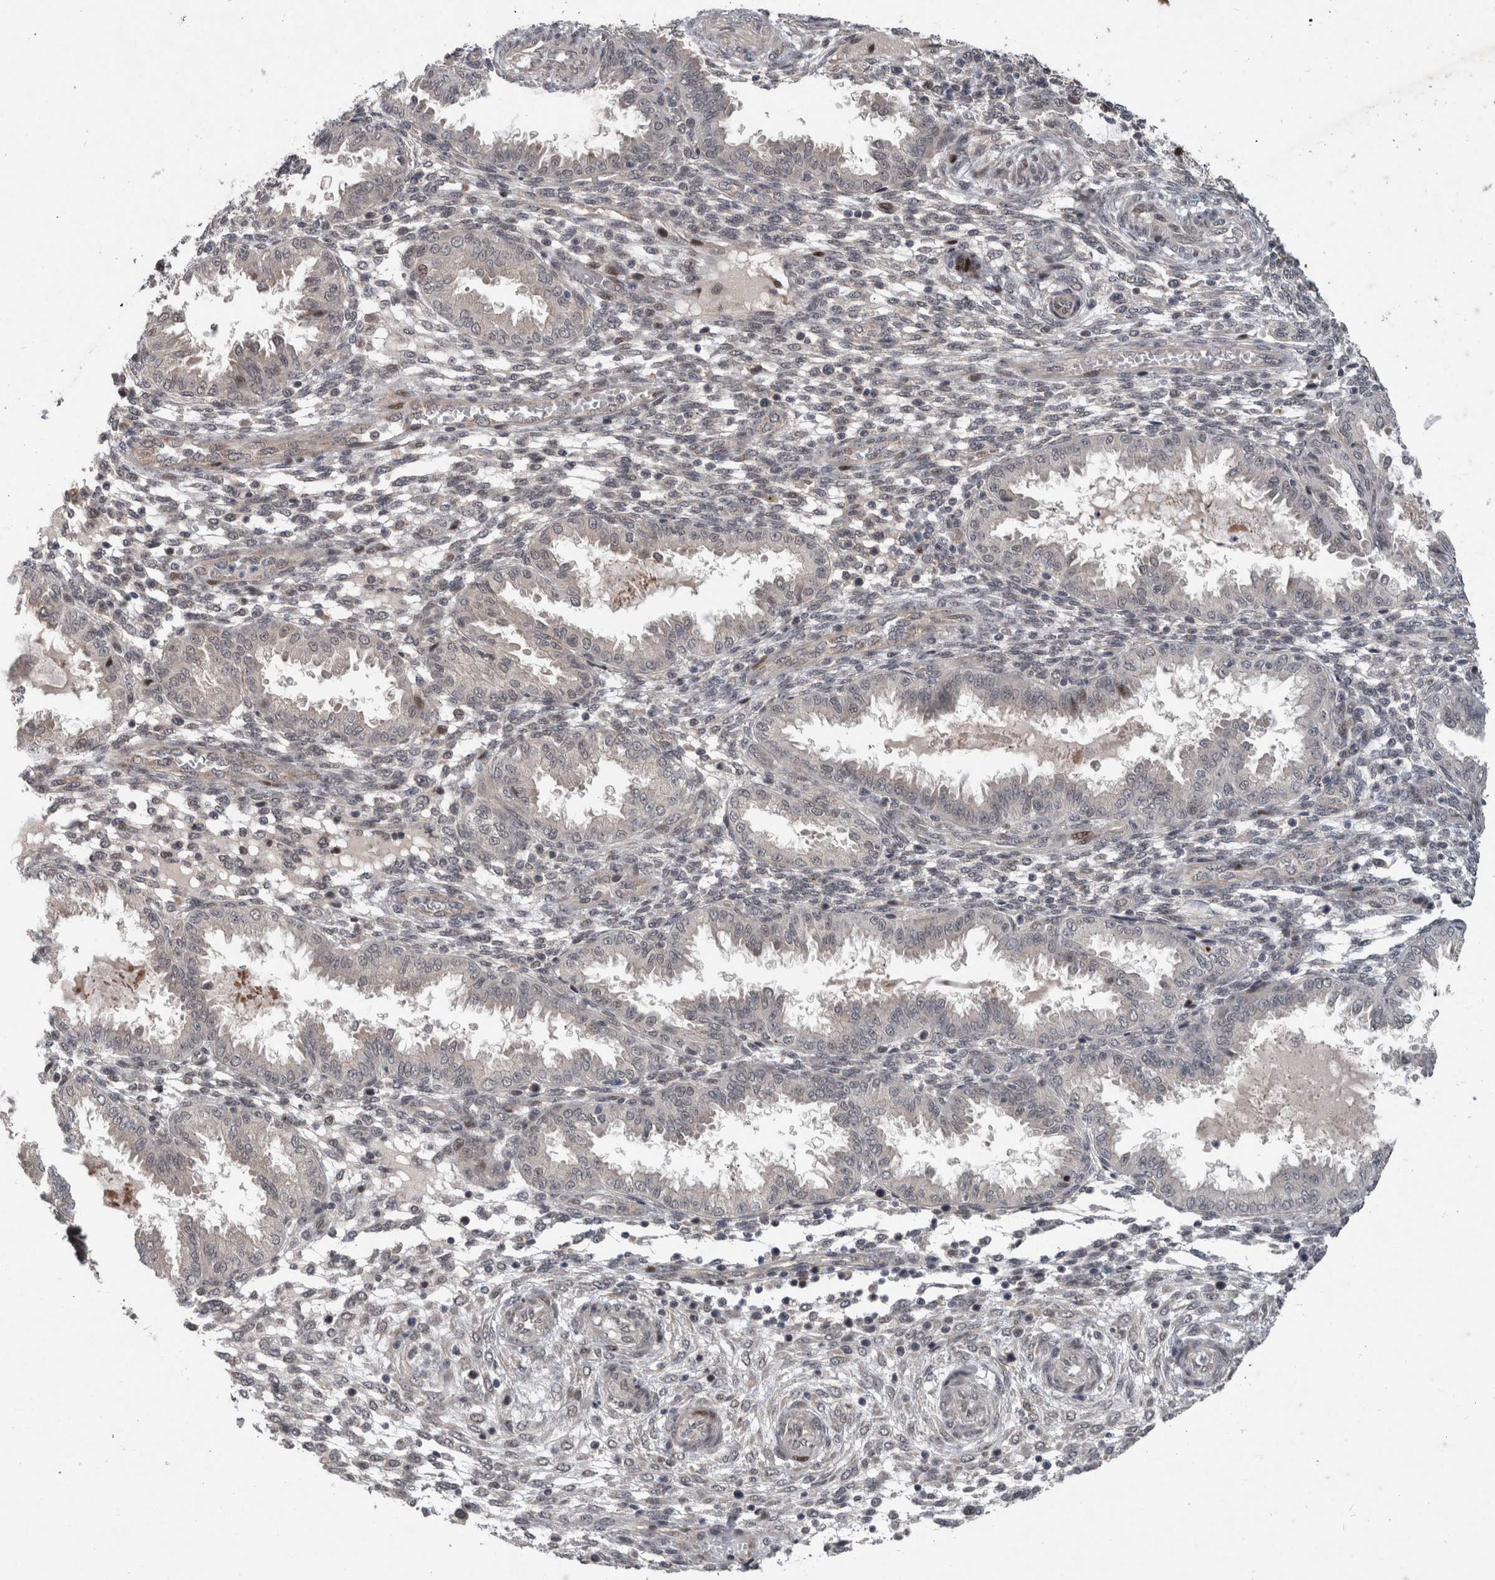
{"staining": {"intensity": "negative", "quantity": "none", "location": "none"}, "tissue": "endometrium", "cell_type": "Cells in endometrial stroma", "image_type": "normal", "snomed": [{"axis": "morphology", "description": "Normal tissue, NOS"}, {"axis": "topography", "description": "Endometrium"}], "caption": "Immunohistochemical staining of benign endometrium displays no significant expression in cells in endometrial stroma. (DAB (3,3'-diaminobenzidine) immunohistochemistry (IHC) with hematoxylin counter stain).", "gene": "GIMAP6", "patient": {"sex": "female", "age": 33}}